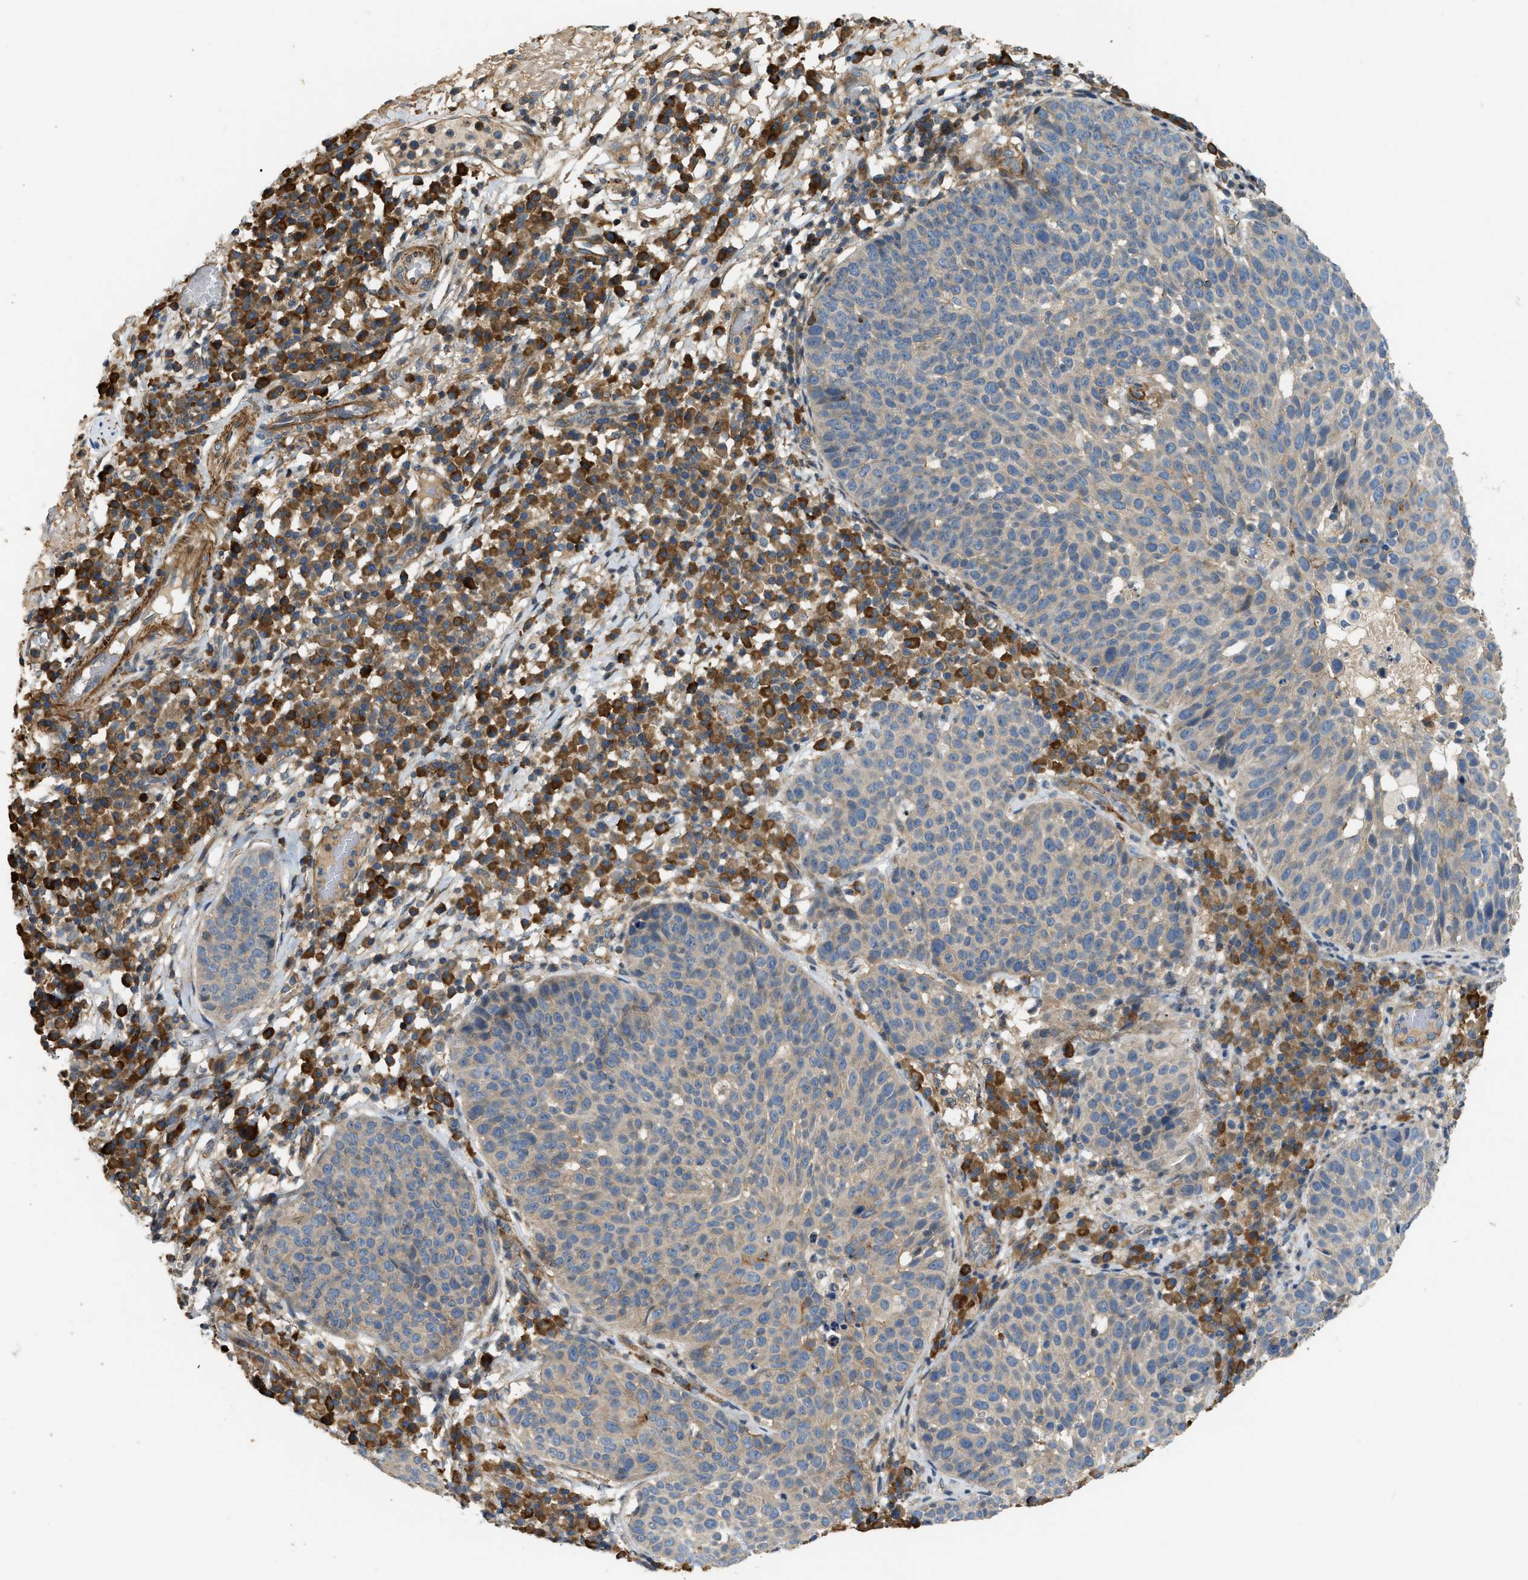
{"staining": {"intensity": "negative", "quantity": "none", "location": "none"}, "tissue": "skin cancer", "cell_type": "Tumor cells", "image_type": "cancer", "snomed": [{"axis": "morphology", "description": "Squamous cell carcinoma in situ, NOS"}, {"axis": "morphology", "description": "Squamous cell carcinoma, NOS"}, {"axis": "topography", "description": "Skin"}], "caption": "DAB (3,3'-diaminobenzidine) immunohistochemical staining of skin squamous cell carcinoma in situ displays no significant positivity in tumor cells.", "gene": "BTN3A2", "patient": {"sex": "male", "age": 93}}